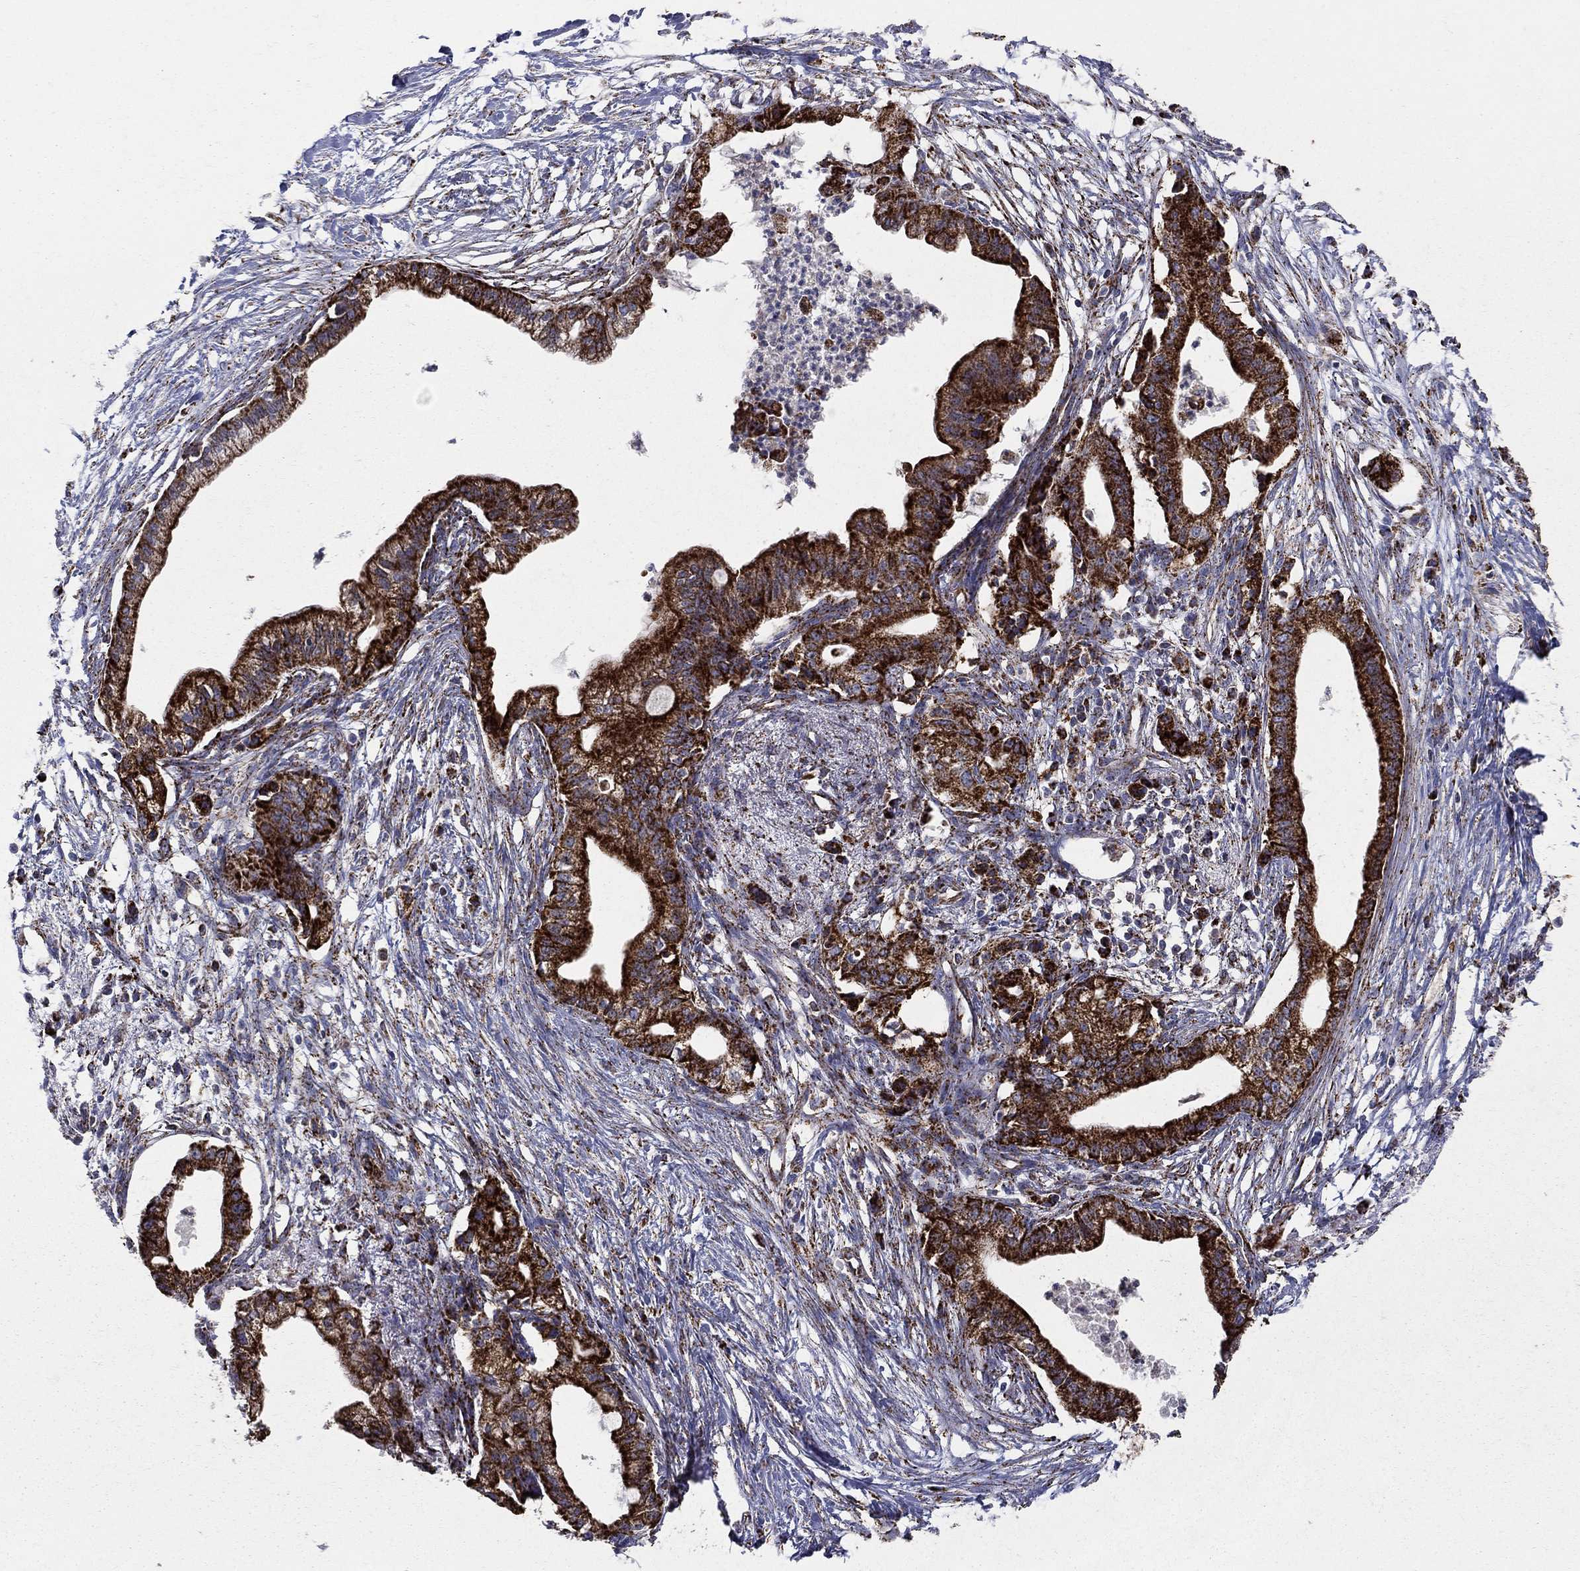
{"staining": {"intensity": "strong", "quantity": ">75%", "location": "cytoplasmic/membranous"}, "tissue": "pancreatic cancer", "cell_type": "Tumor cells", "image_type": "cancer", "snomed": [{"axis": "morphology", "description": "Normal tissue, NOS"}, {"axis": "morphology", "description": "Adenocarcinoma, NOS"}, {"axis": "topography", "description": "Pancreas"}], "caption": "Immunohistochemistry staining of pancreatic adenocarcinoma, which shows high levels of strong cytoplasmic/membranous expression in approximately >75% of tumor cells indicating strong cytoplasmic/membranous protein positivity. The staining was performed using DAB (3,3'-diaminobenzidine) (brown) for protein detection and nuclei were counterstained in hematoxylin (blue).", "gene": "GCSH", "patient": {"sex": "female", "age": 58}}